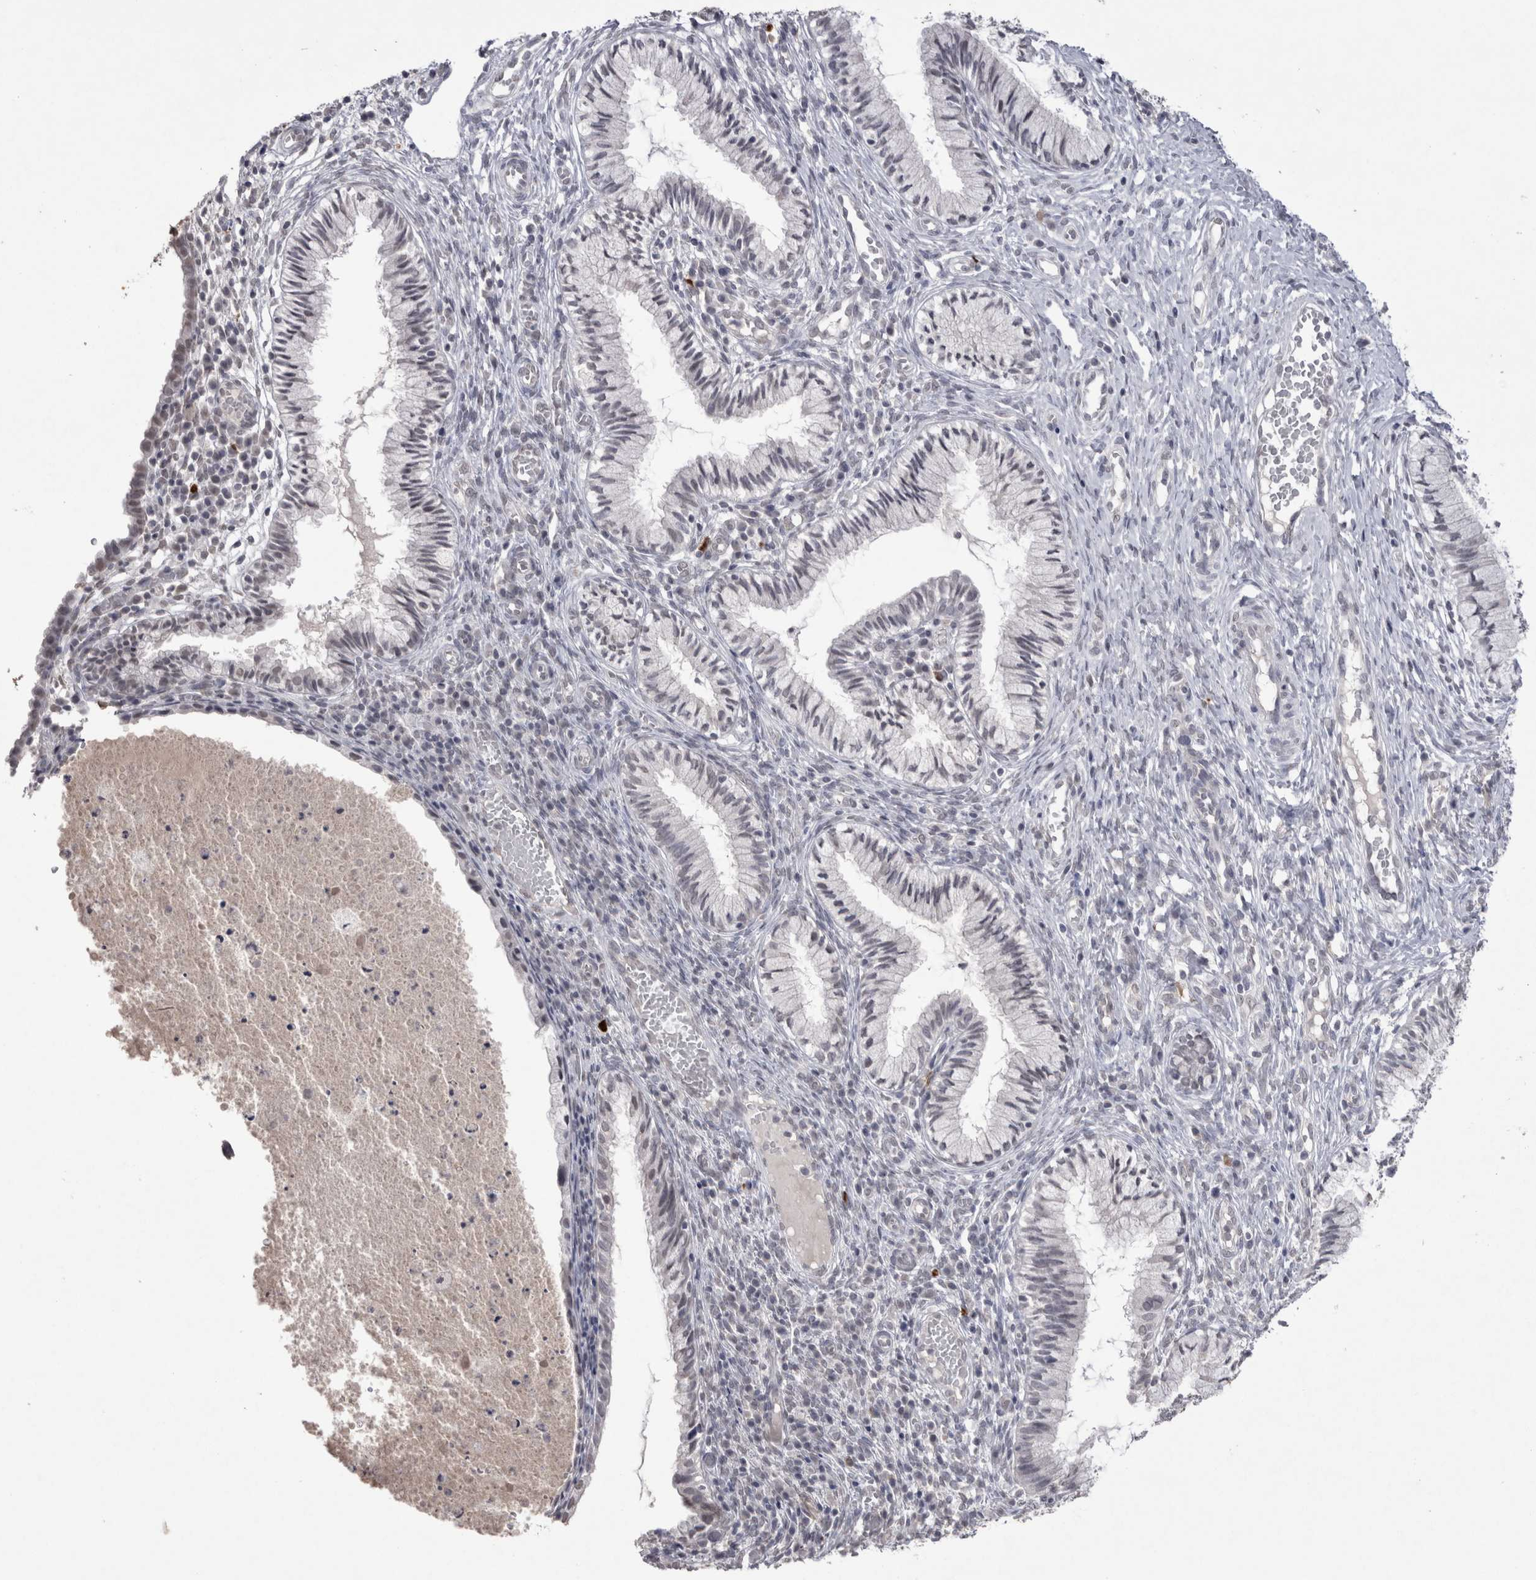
{"staining": {"intensity": "negative", "quantity": "none", "location": "none"}, "tissue": "cervix", "cell_type": "Glandular cells", "image_type": "normal", "snomed": [{"axis": "morphology", "description": "Normal tissue, NOS"}, {"axis": "topography", "description": "Cervix"}], "caption": "DAB (3,3'-diaminobenzidine) immunohistochemical staining of normal cervix demonstrates no significant expression in glandular cells. The staining is performed using DAB brown chromogen with nuclei counter-stained in using hematoxylin.", "gene": "DDX4", "patient": {"sex": "female", "age": 27}}